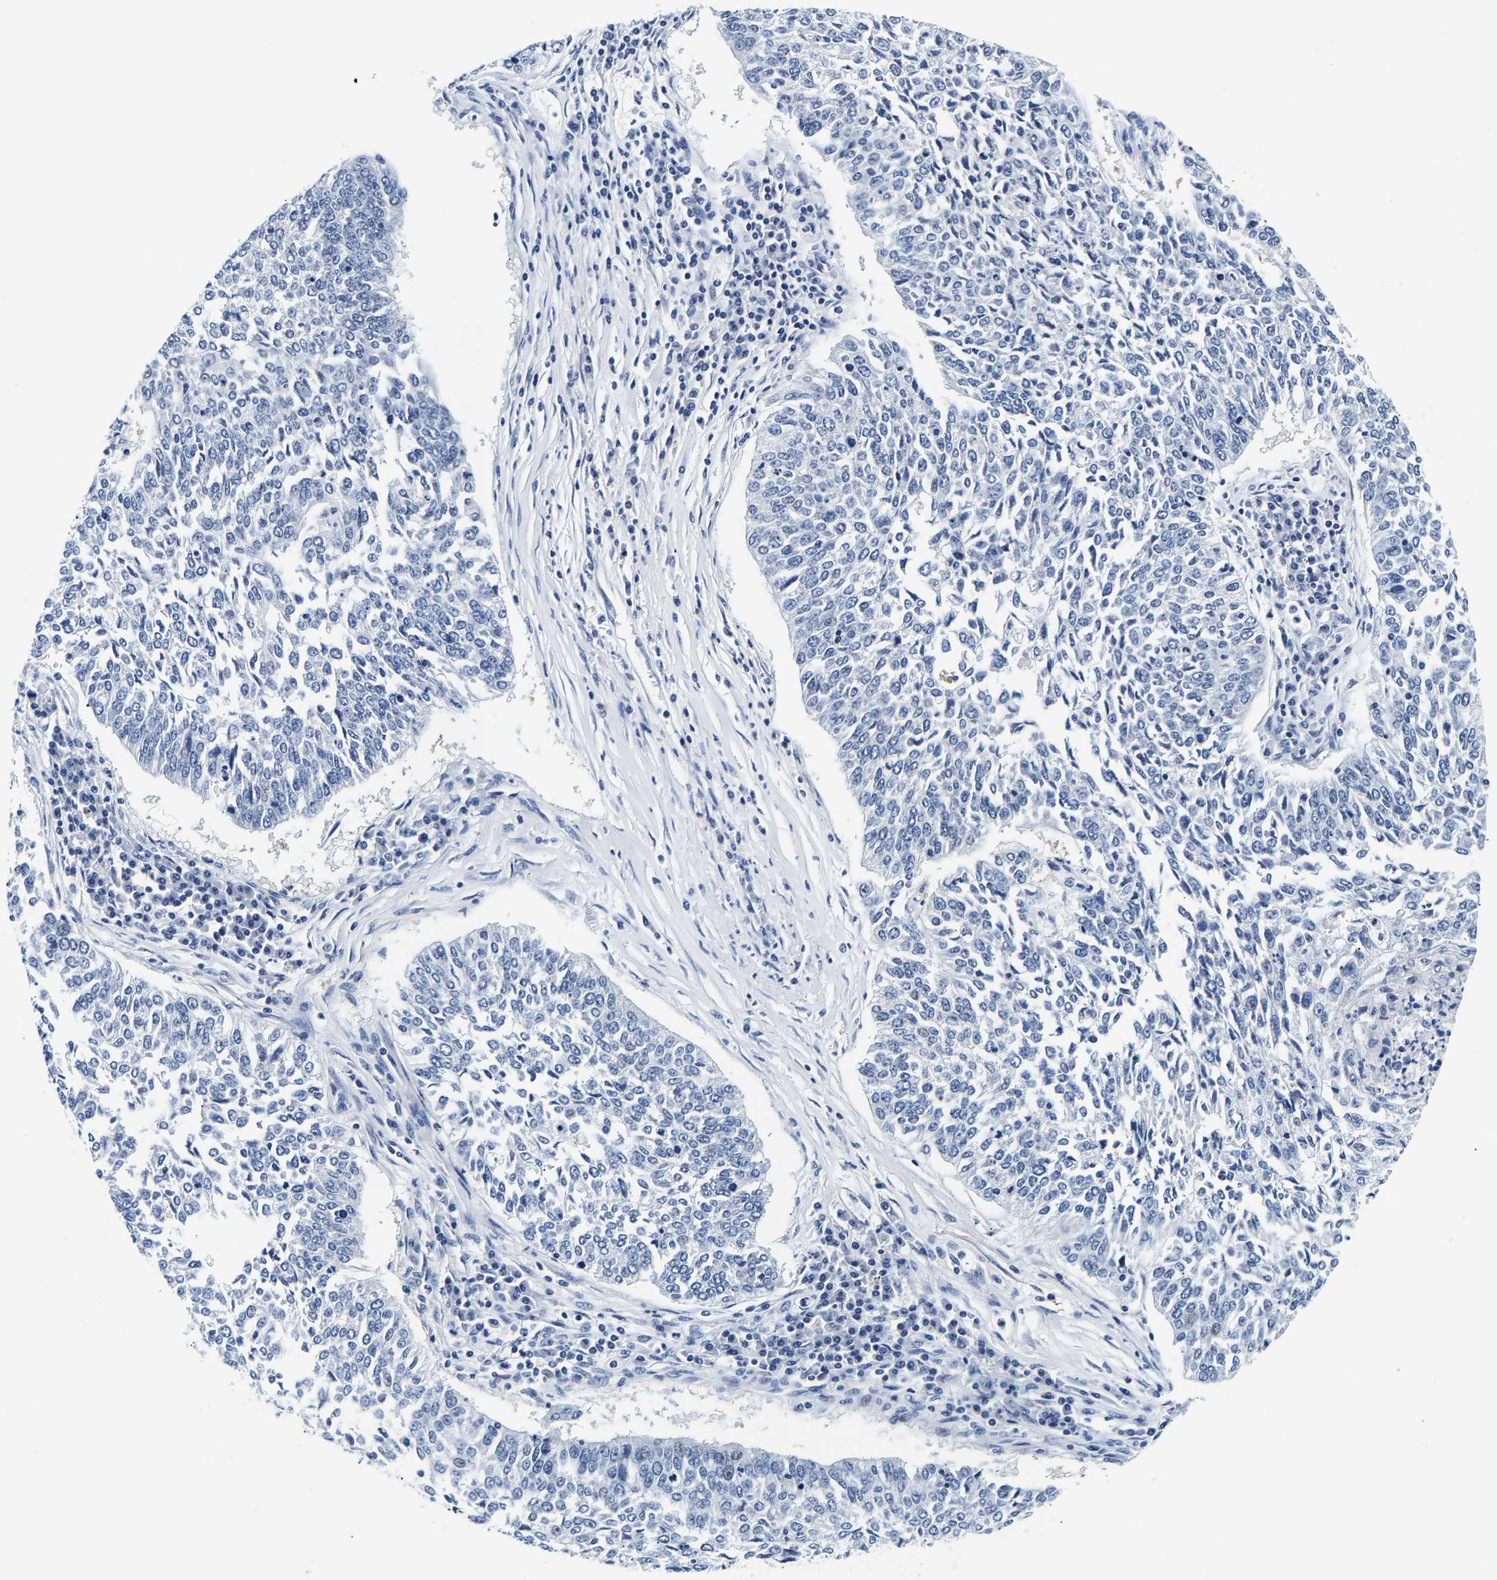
{"staining": {"intensity": "negative", "quantity": "none", "location": "none"}, "tissue": "lung cancer", "cell_type": "Tumor cells", "image_type": "cancer", "snomed": [{"axis": "morphology", "description": "Normal tissue, NOS"}, {"axis": "morphology", "description": "Squamous cell carcinoma, NOS"}, {"axis": "topography", "description": "Cartilage tissue"}, {"axis": "topography", "description": "Bronchus"}, {"axis": "topography", "description": "Lung"}], "caption": "This is an immunohistochemistry photomicrograph of squamous cell carcinoma (lung). There is no expression in tumor cells.", "gene": "UCHL3", "patient": {"sex": "female", "age": 49}}